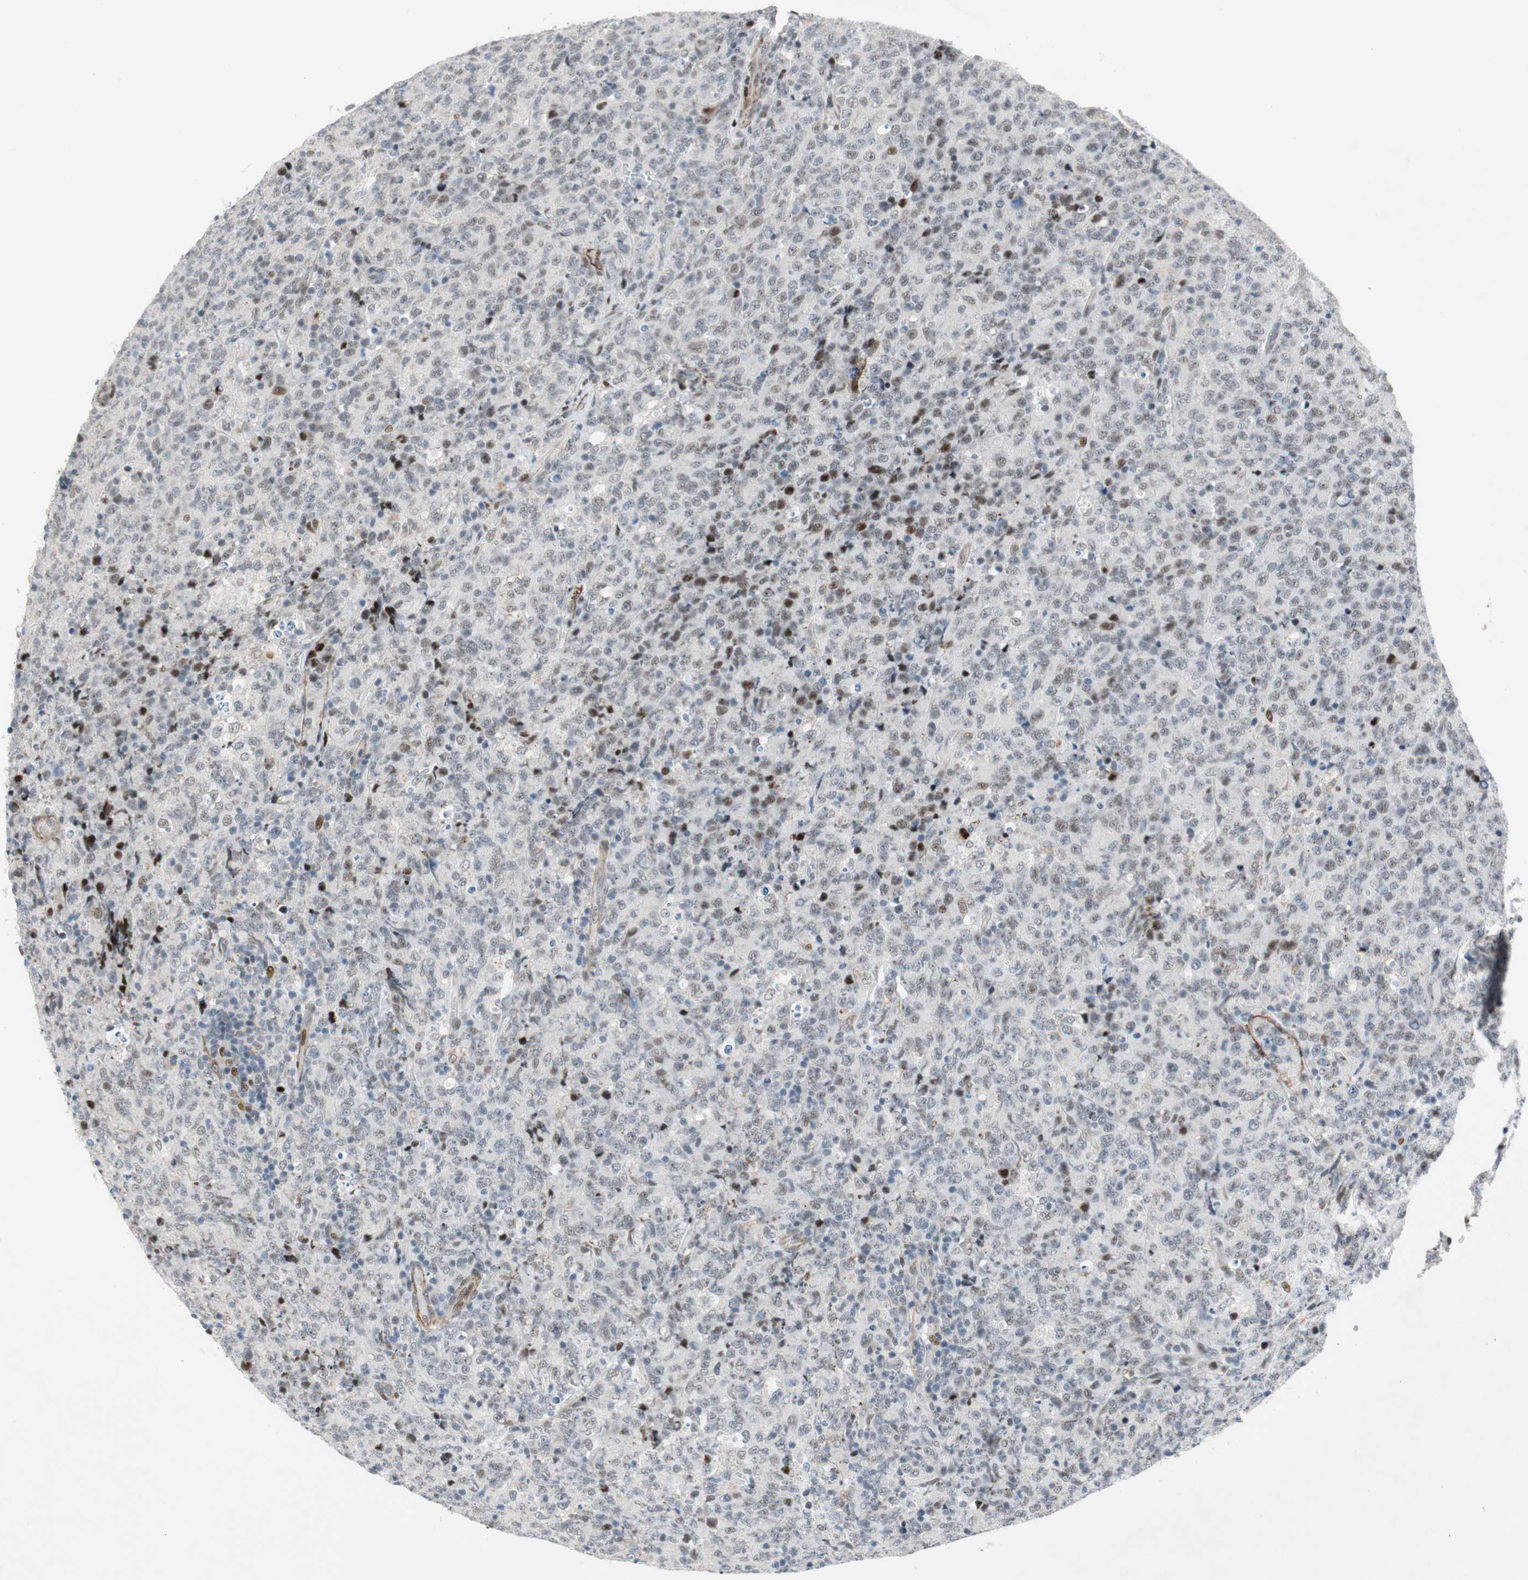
{"staining": {"intensity": "weak", "quantity": "<25%", "location": "nuclear"}, "tissue": "lymphoma", "cell_type": "Tumor cells", "image_type": "cancer", "snomed": [{"axis": "morphology", "description": "Malignant lymphoma, non-Hodgkin's type, High grade"}, {"axis": "topography", "description": "Tonsil"}], "caption": "High magnification brightfield microscopy of lymphoma stained with DAB (3,3'-diaminobenzidine) (brown) and counterstained with hematoxylin (blue): tumor cells show no significant expression.", "gene": "FBXO44", "patient": {"sex": "female", "age": 36}}